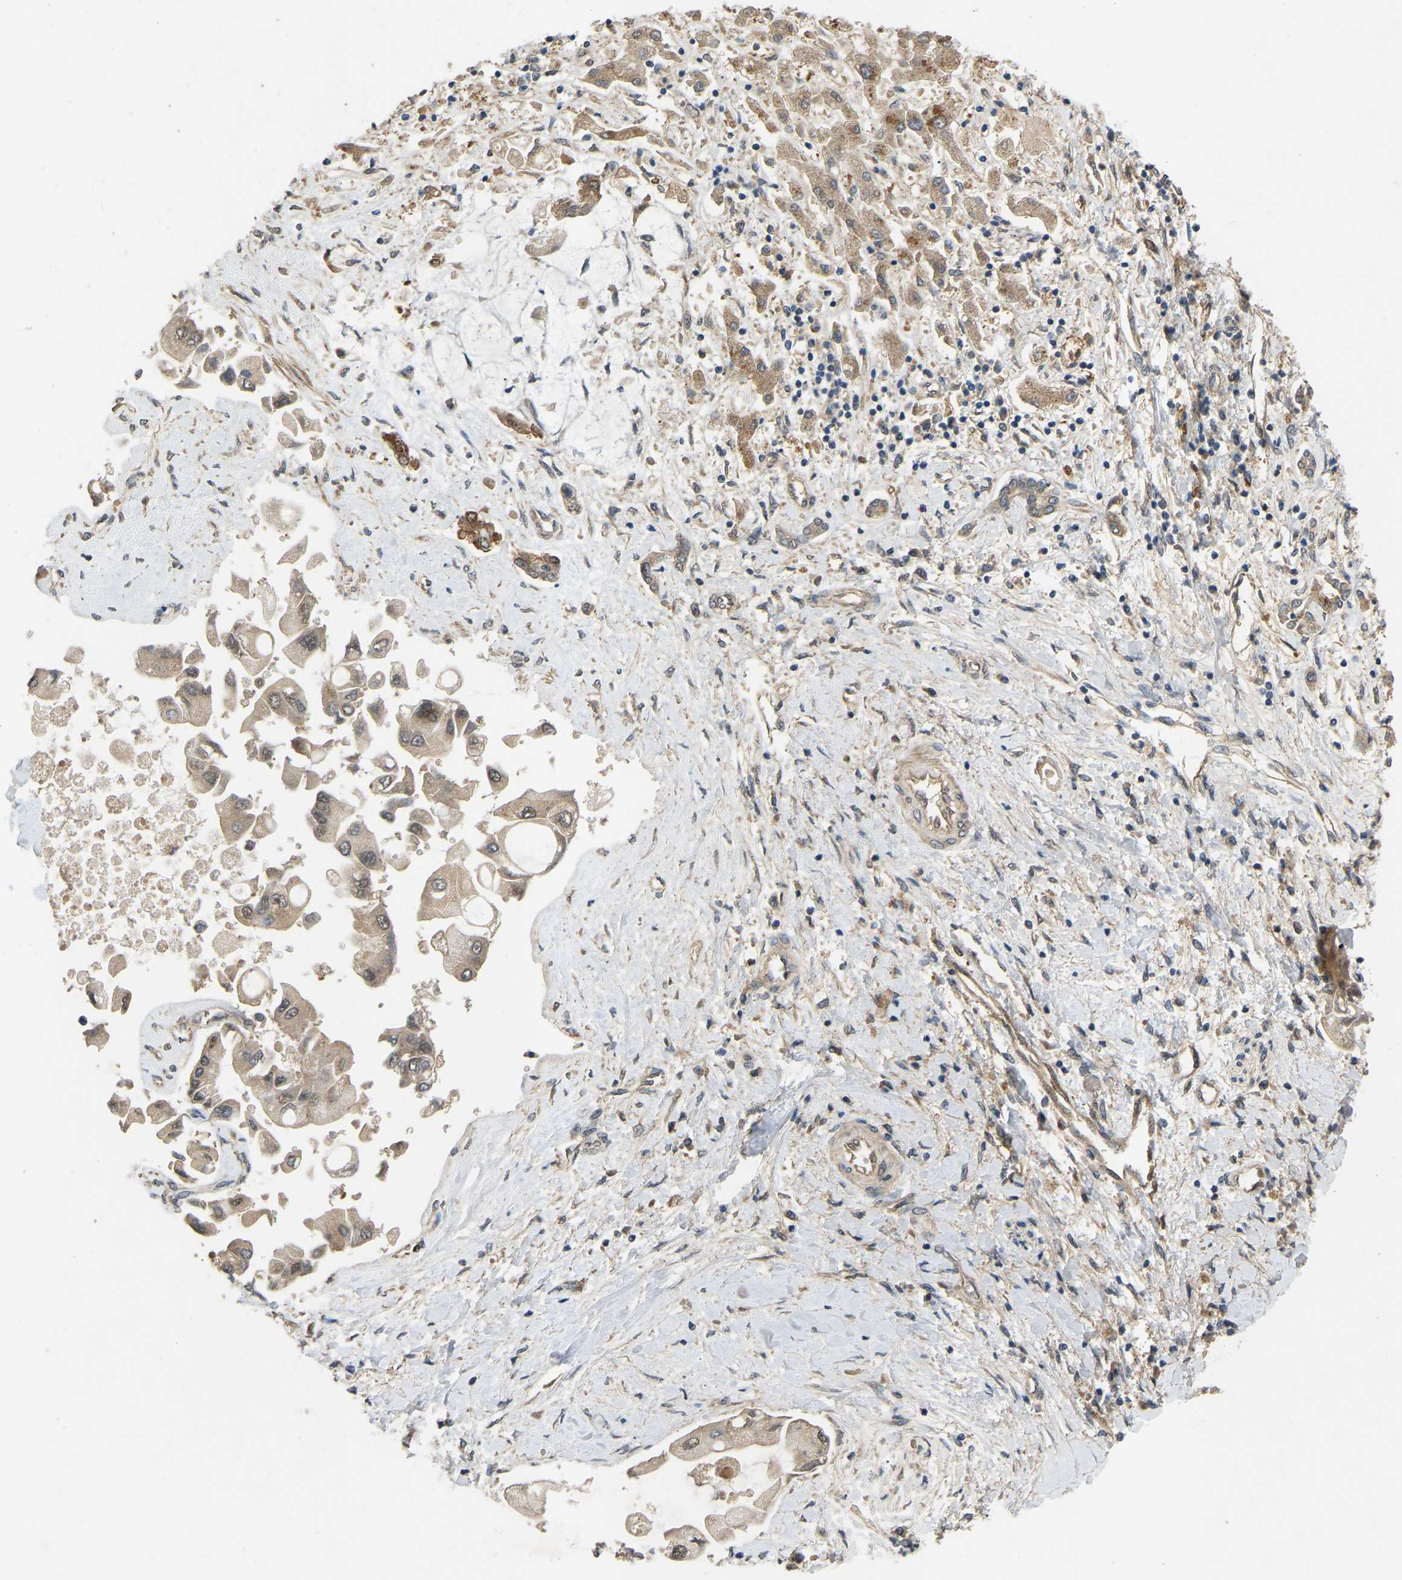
{"staining": {"intensity": "weak", "quantity": ">75%", "location": "cytoplasmic/membranous"}, "tissue": "liver cancer", "cell_type": "Tumor cells", "image_type": "cancer", "snomed": [{"axis": "morphology", "description": "Cholangiocarcinoma"}, {"axis": "topography", "description": "Liver"}], "caption": "Immunohistochemistry of human liver cholangiocarcinoma demonstrates low levels of weak cytoplasmic/membranous expression in approximately >75% of tumor cells.", "gene": "LIMK2", "patient": {"sex": "male", "age": 50}}